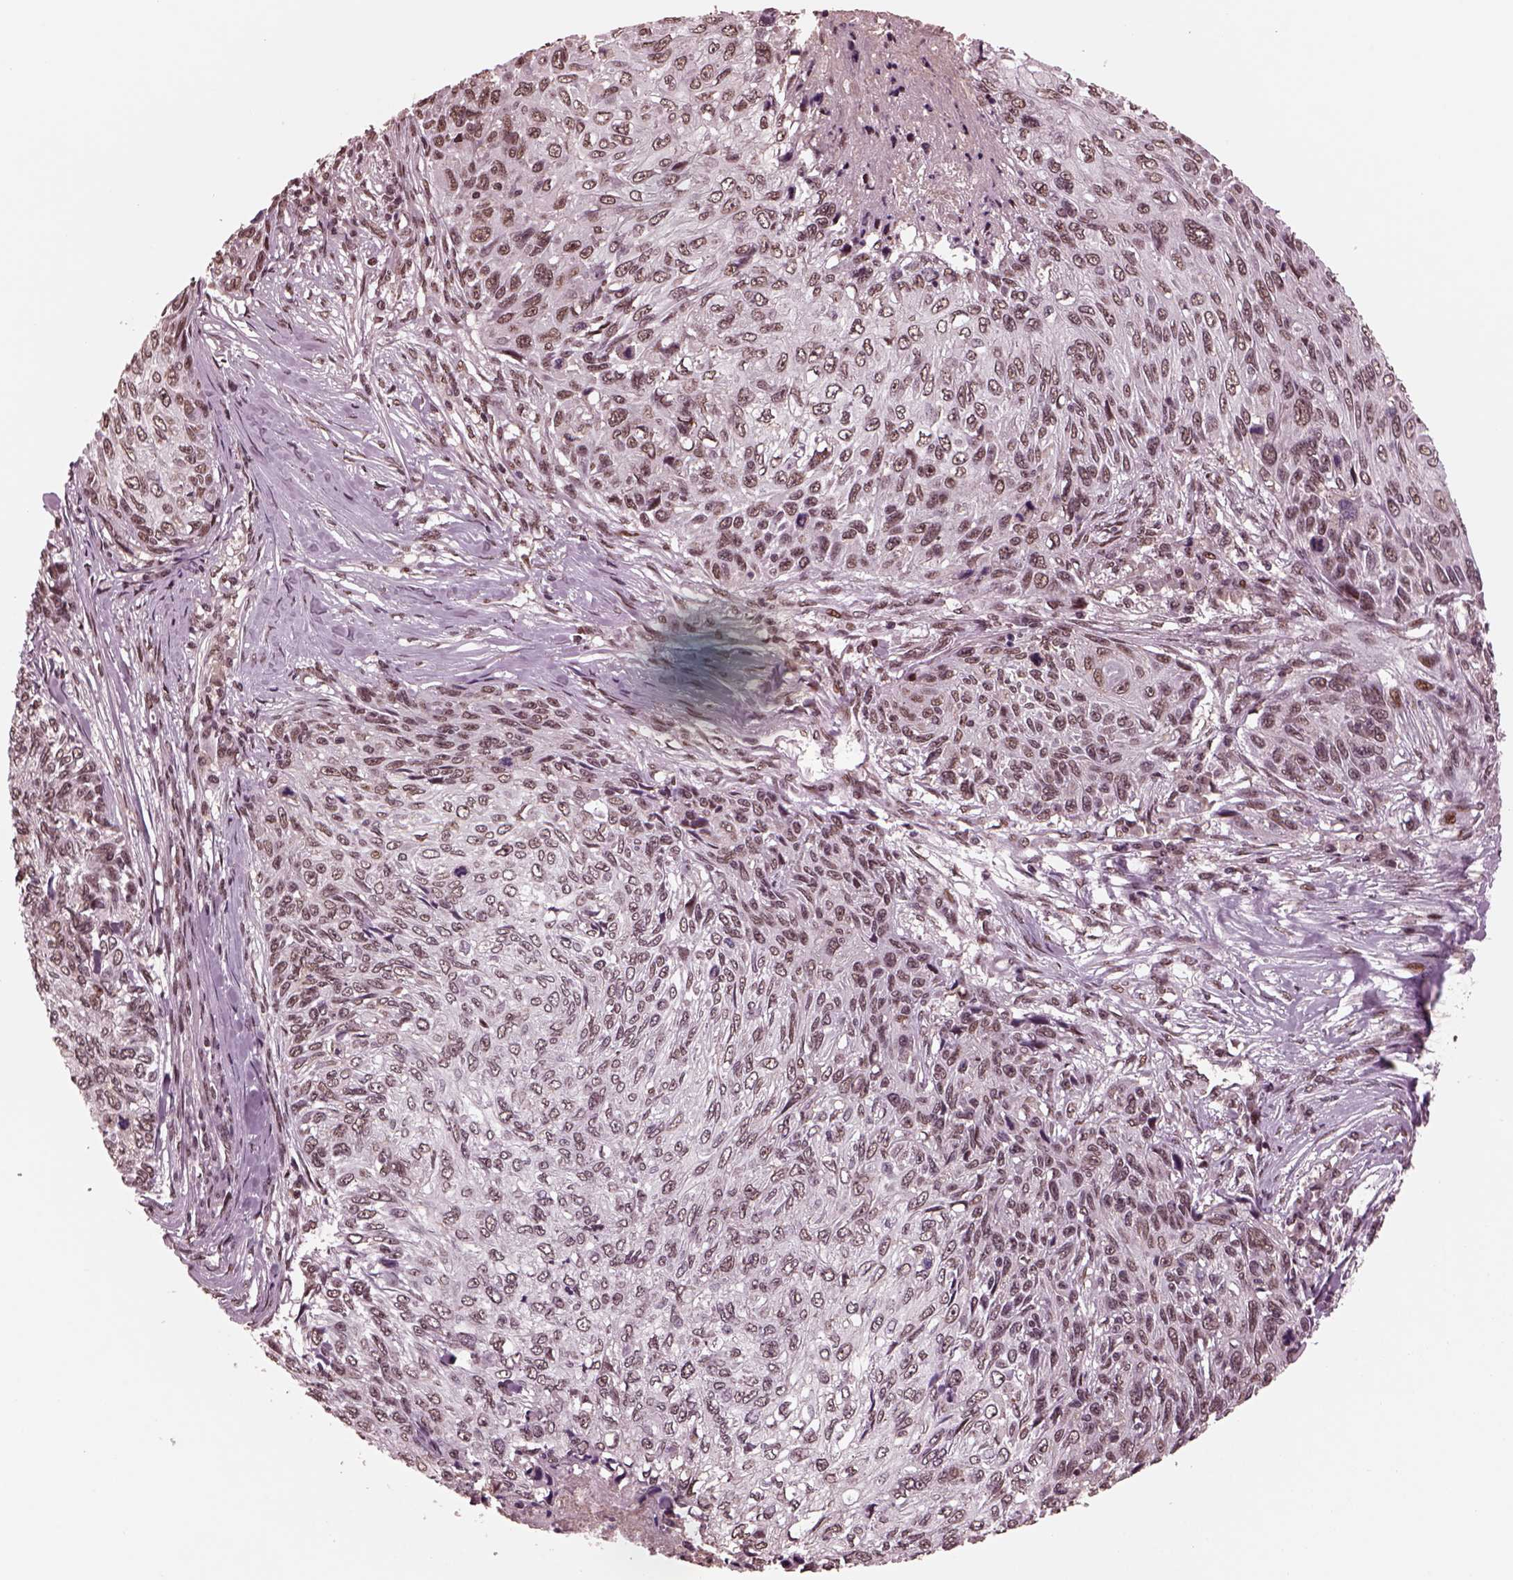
{"staining": {"intensity": "weak", "quantity": "25%-75%", "location": "nuclear"}, "tissue": "skin cancer", "cell_type": "Tumor cells", "image_type": "cancer", "snomed": [{"axis": "morphology", "description": "Squamous cell carcinoma, NOS"}, {"axis": "topography", "description": "Skin"}], "caption": "Human skin squamous cell carcinoma stained with a brown dye reveals weak nuclear positive staining in approximately 25%-75% of tumor cells.", "gene": "NAP1L5", "patient": {"sex": "male", "age": 92}}